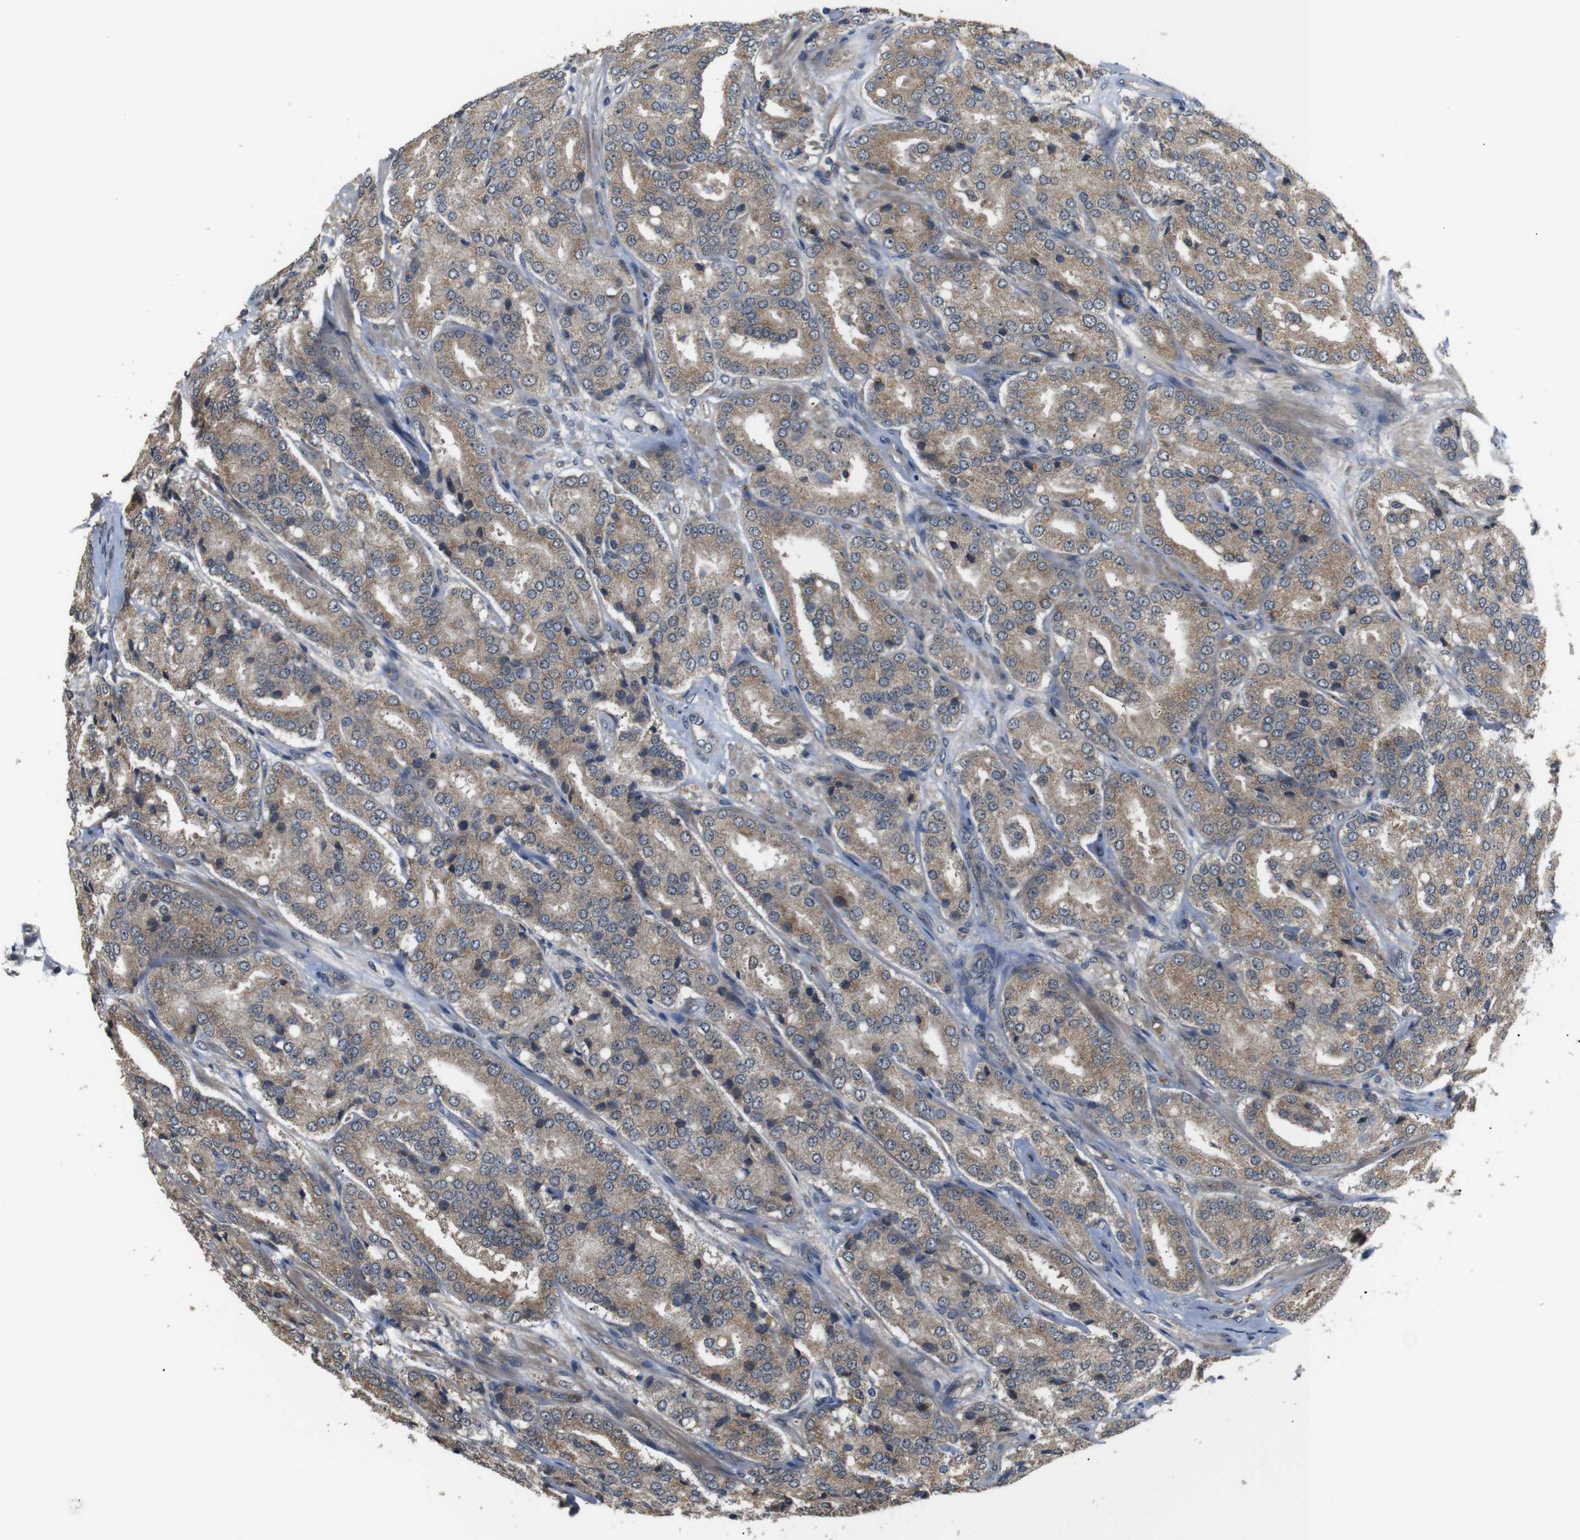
{"staining": {"intensity": "weak", "quantity": ">75%", "location": "cytoplasmic/membranous"}, "tissue": "prostate cancer", "cell_type": "Tumor cells", "image_type": "cancer", "snomed": [{"axis": "morphology", "description": "Adenocarcinoma, High grade"}, {"axis": "topography", "description": "Prostate"}], "caption": "The photomicrograph exhibits a brown stain indicating the presence of a protein in the cytoplasmic/membranous of tumor cells in adenocarcinoma (high-grade) (prostate). (DAB (3,3'-diaminobenzidine) = brown stain, brightfield microscopy at high magnification).", "gene": "EPHB2", "patient": {"sex": "male", "age": 65}}